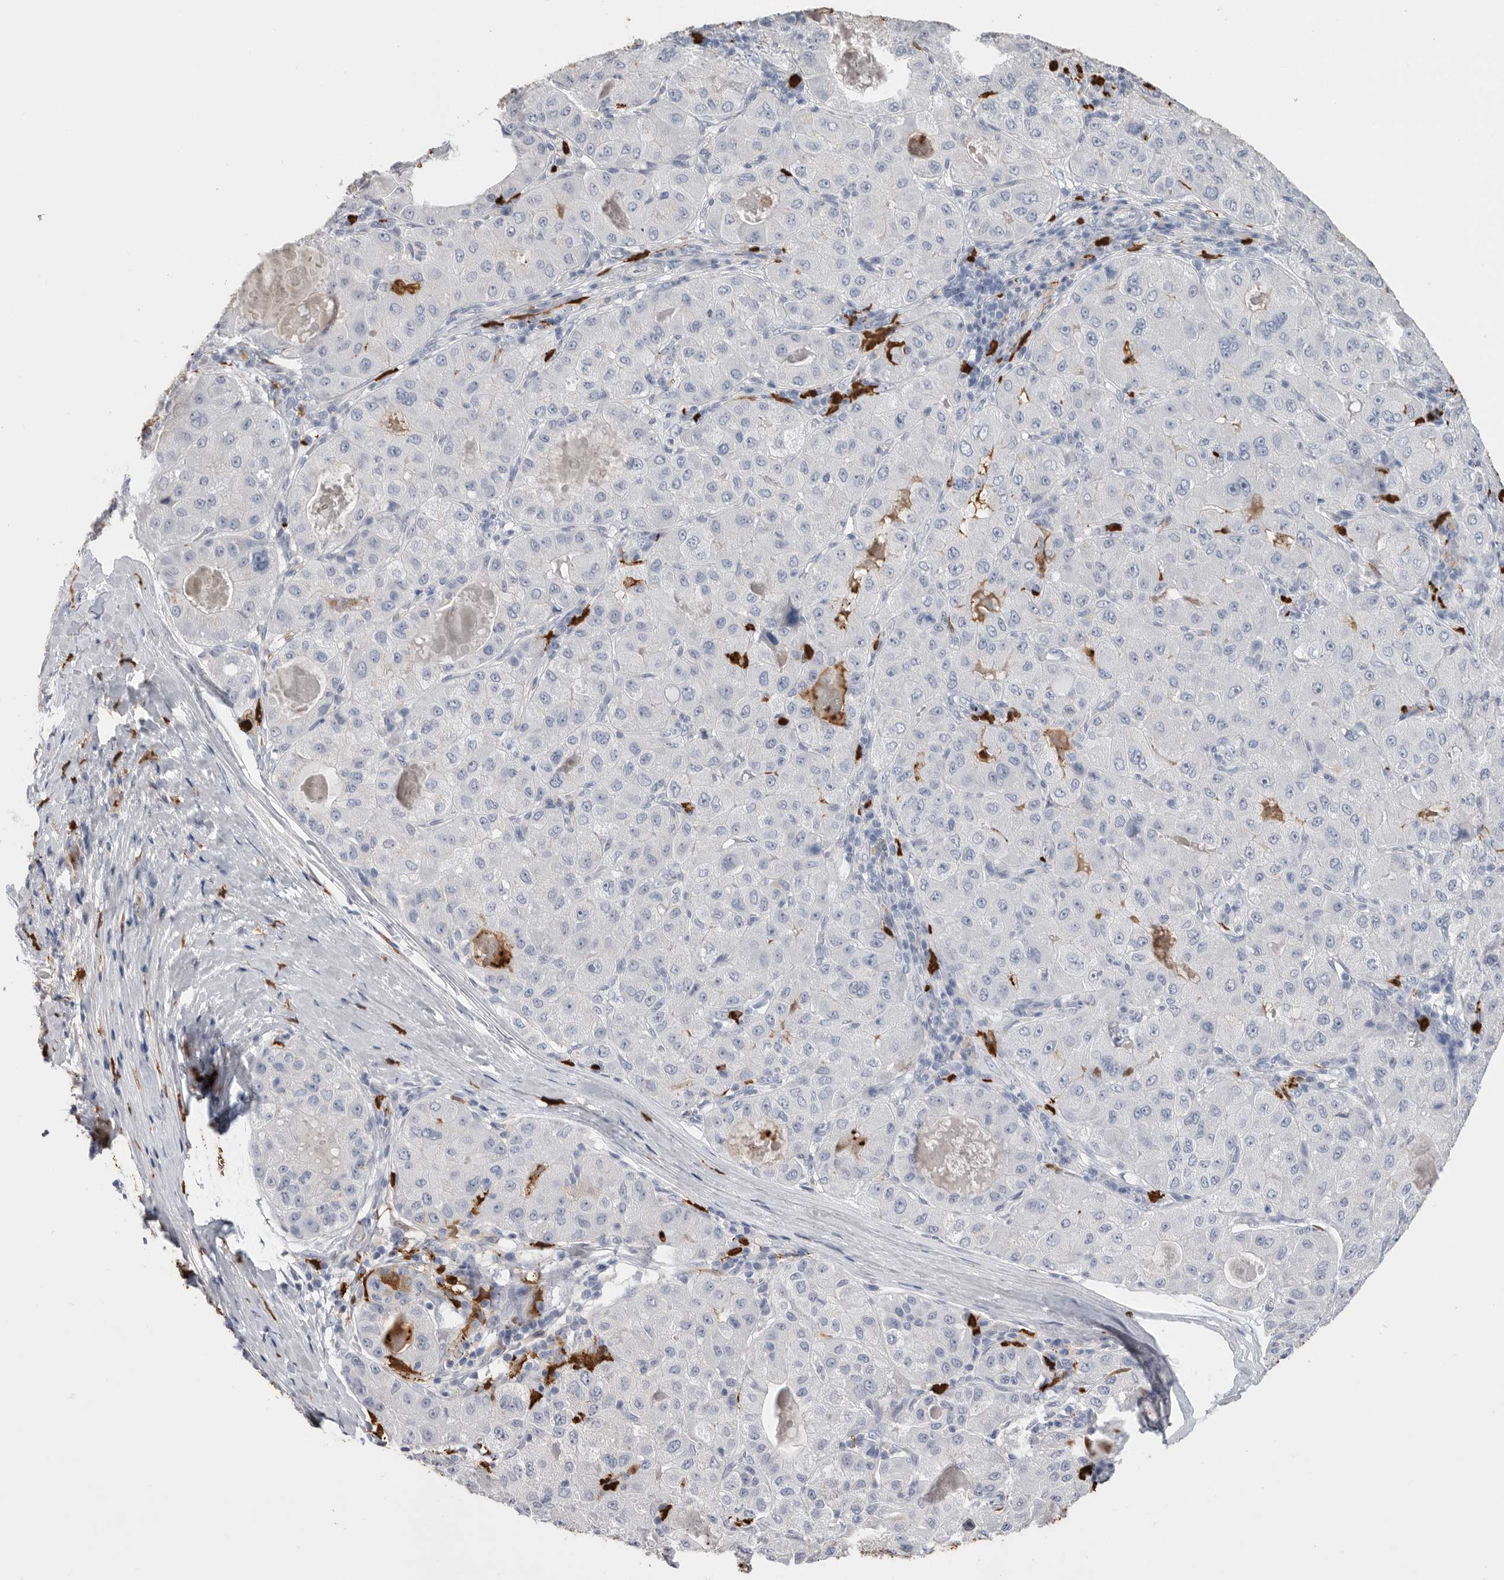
{"staining": {"intensity": "negative", "quantity": "none", "location": "none"}, "tissue": "liver cancer", "cell_type": "Tumor cells", "image_type": "cancer", "snomed": [{"axis": "morphology", "description": "Carcinoma, Hepatocellular, NOS"}, {"axis": "topography", "description": "Liver"}], "caption": "Histopathology image shows no protein positivity in tumor cells of liver cancer (hepatocellular carcinoma) tissue.", "gene": "CYB561D1", "patient": {"sex": "male", "age": 80}}